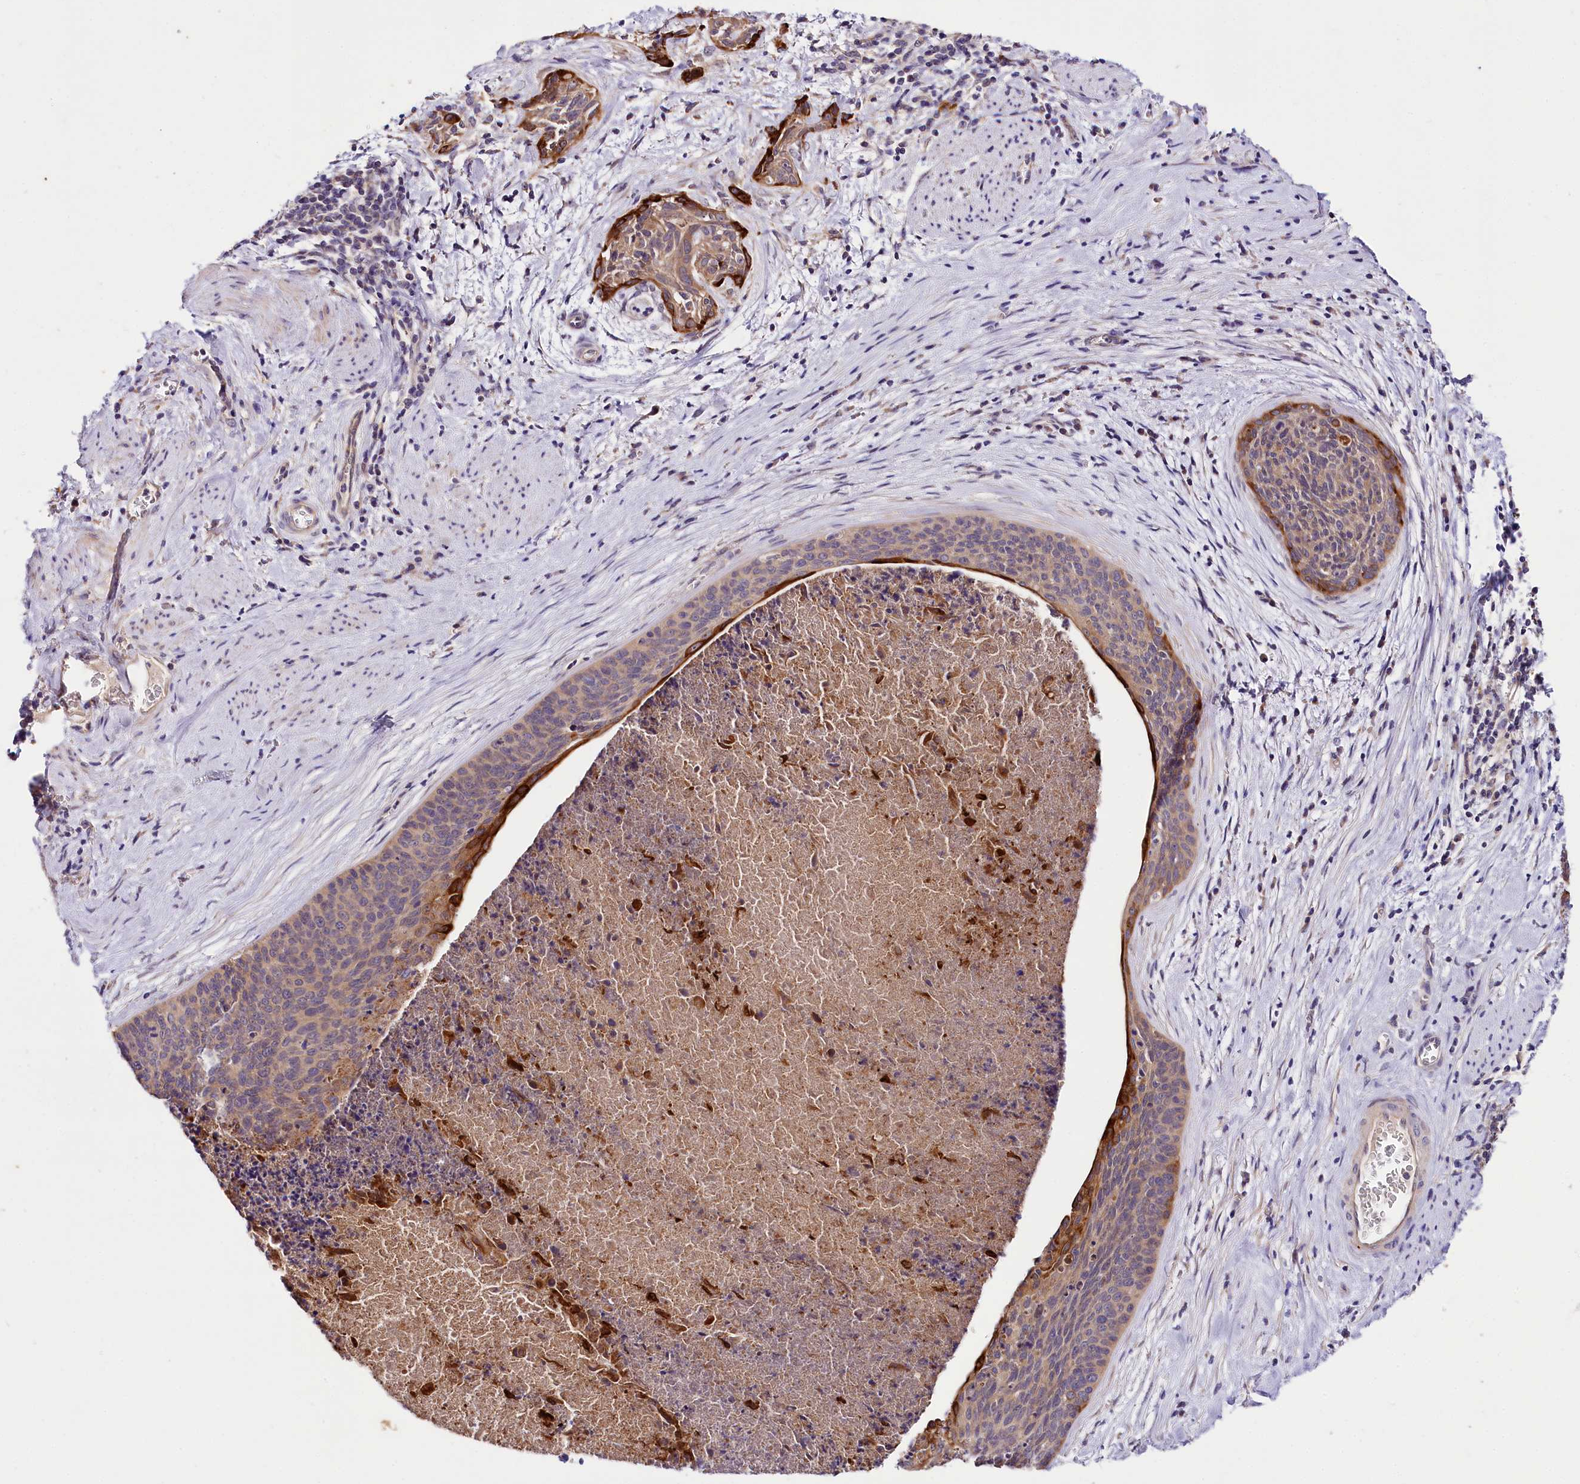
{"staining": {"intensity": "strong", "quantity": "<25%", "location": "cytoplasmic/membranous"}, "tissue": "cervical cancer", "cell_type": "Tumor cells", "image_type": "cancer", "snomed": [{"axis": "morphology", "description": "Squamous cell carcinoma, NOS"}, {"axis": "topography", "description": "Cervix"}], "caption": "The image demonstrates immunohistochemical staining of squamous cell carcinoma (cervical). There is strong cytoplasmic/membranous expression is seen in approximately <25% of tumor cells.", "gene": "ZNF45", "patient": {"sex": "female", "age": 55}}